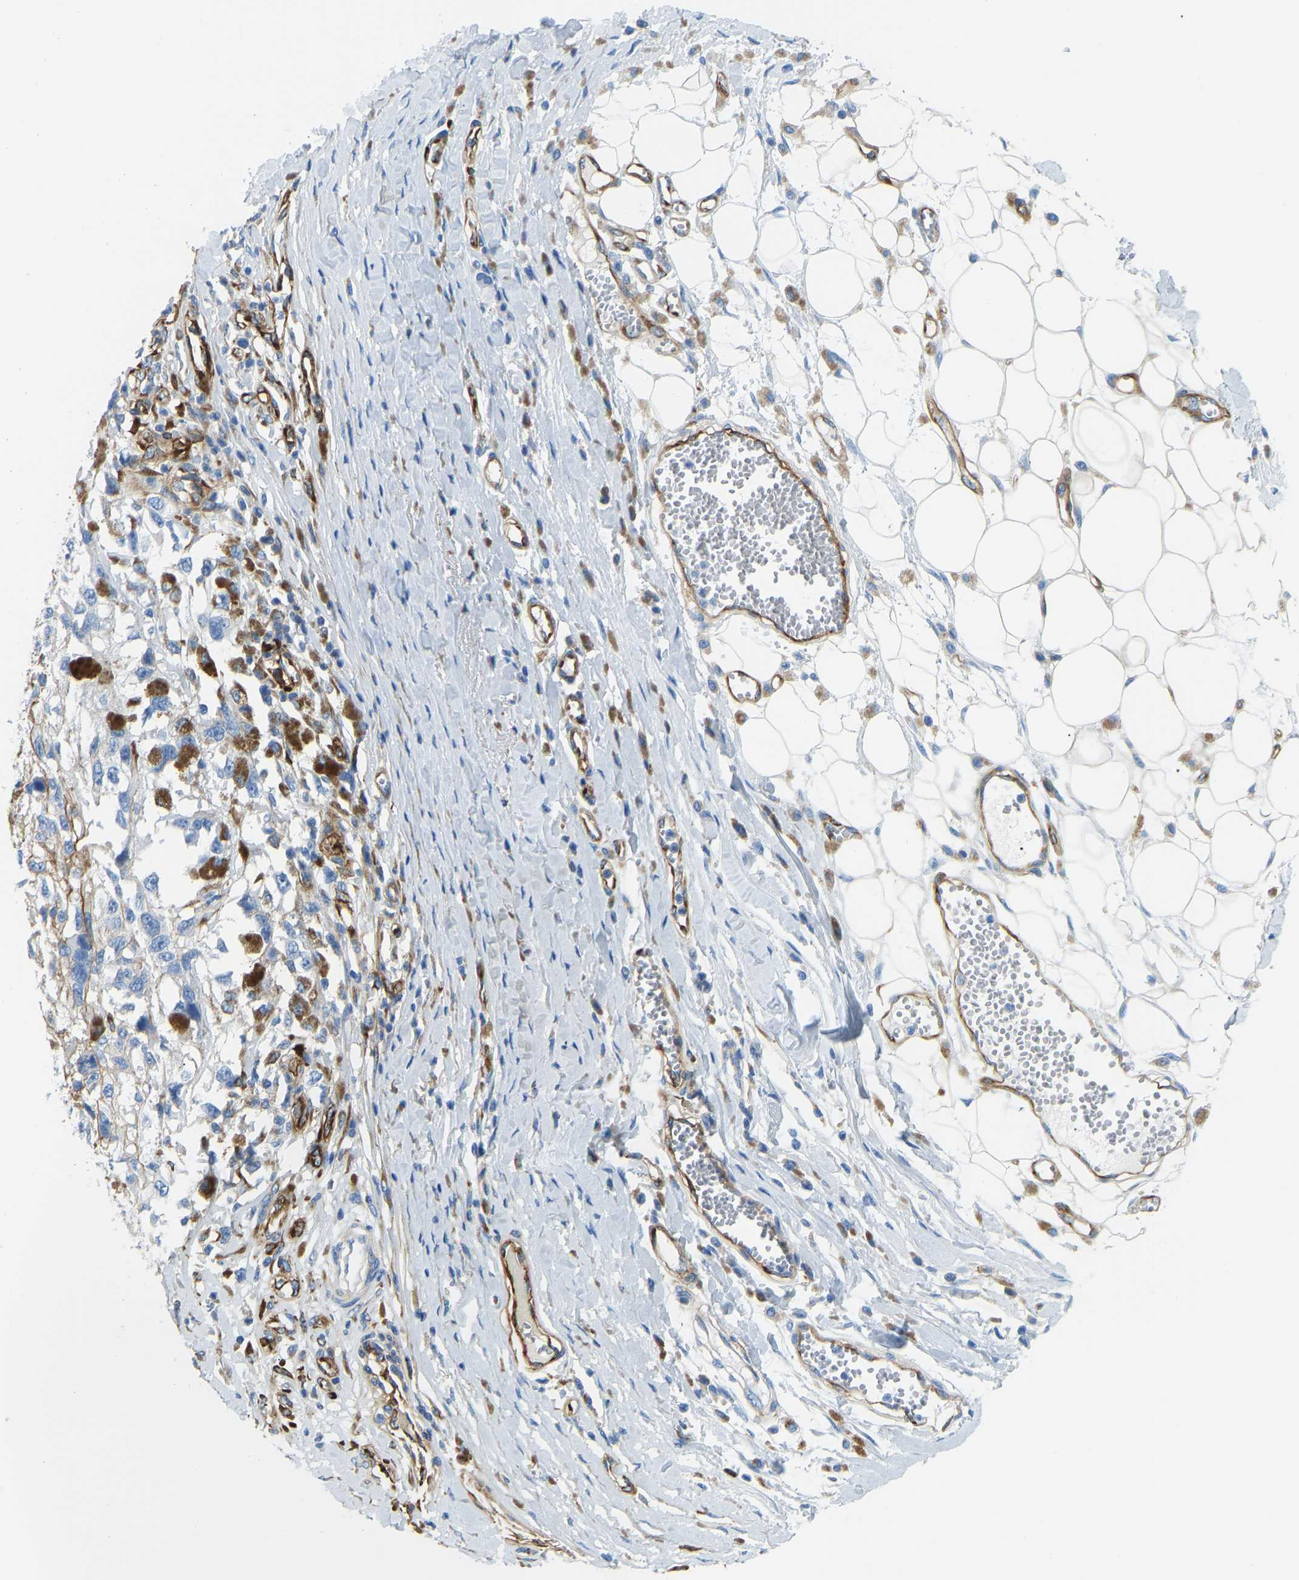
{"staining": {"intensity": "negative", "quantity": "none", "location": "none"}, "tissue": "melanoma", "cell_type": "Tumor cells", "image_type": "cancer", "snomed": [{"axis": "morphology", "description": "Malignant melanoma, Metastatic site"}, {"axis": "topography", "description": "Lymph node"}], "caption": "This is a photomicrograph of immunohistochemistry (IHC) staining of malignant melanoma (metastatic site), which shows no staining in tumor cells.", "gene": "COL15A1", "patient": {"sex": "male", "age": 59}}